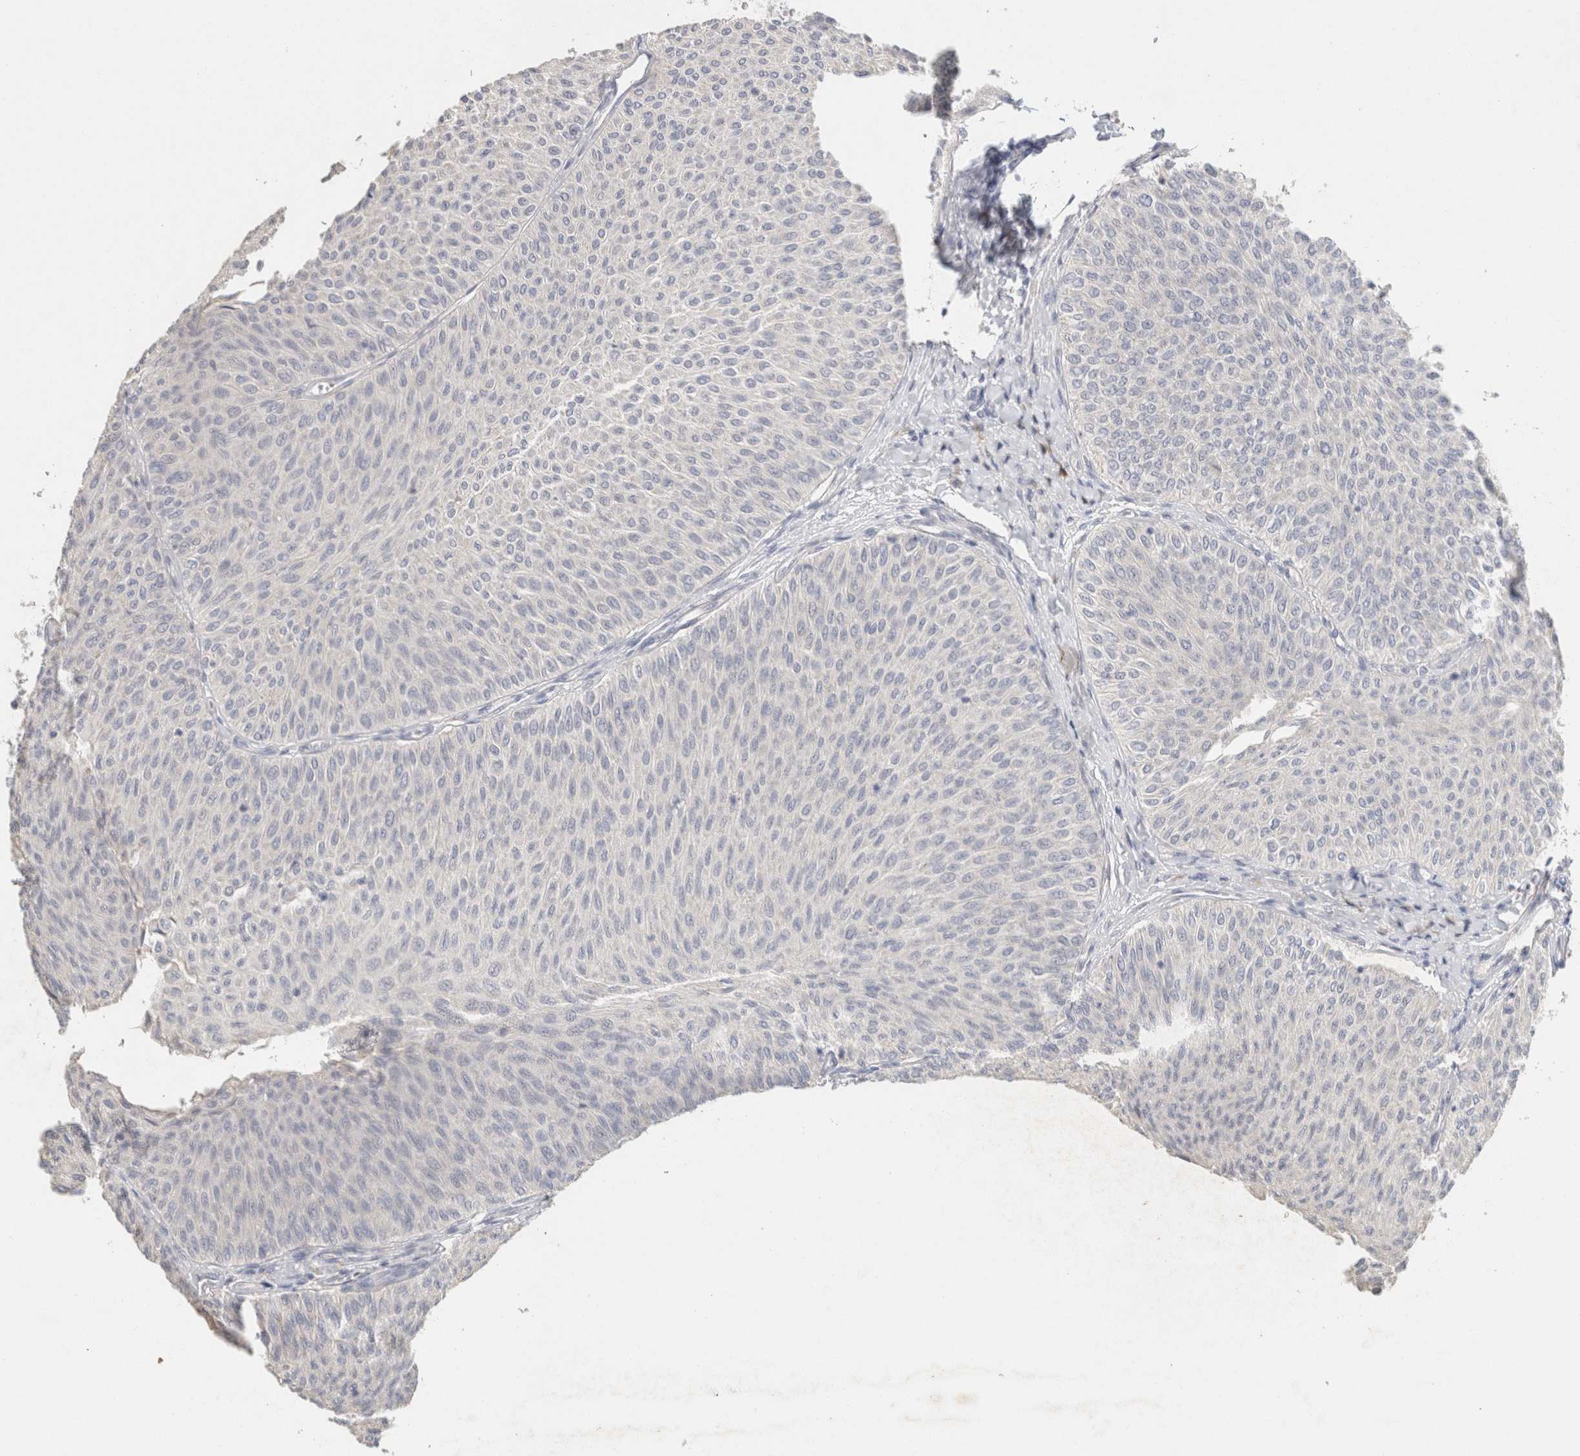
{"staining": {"intensity": "negative", "quantity": "none", "location": "none"}, "tissue": "urothelial cancer", "cell_type": "Tumor cells", "image_type": "cancer", "snomed": [{"axis": "morphology", "description": "Urothelial carcinoma, Low grade"}, {"axis": "topography", "description": "Urinary bladder"}], "caption": "High power microscopy photomicrograph of an immunohistochemistry (IHC) histopathology image of urothelial cancer, revealing no significant staining in tumor cells.", "gene": "NEFM", "patient": {"sex": "male", "age": 78}}